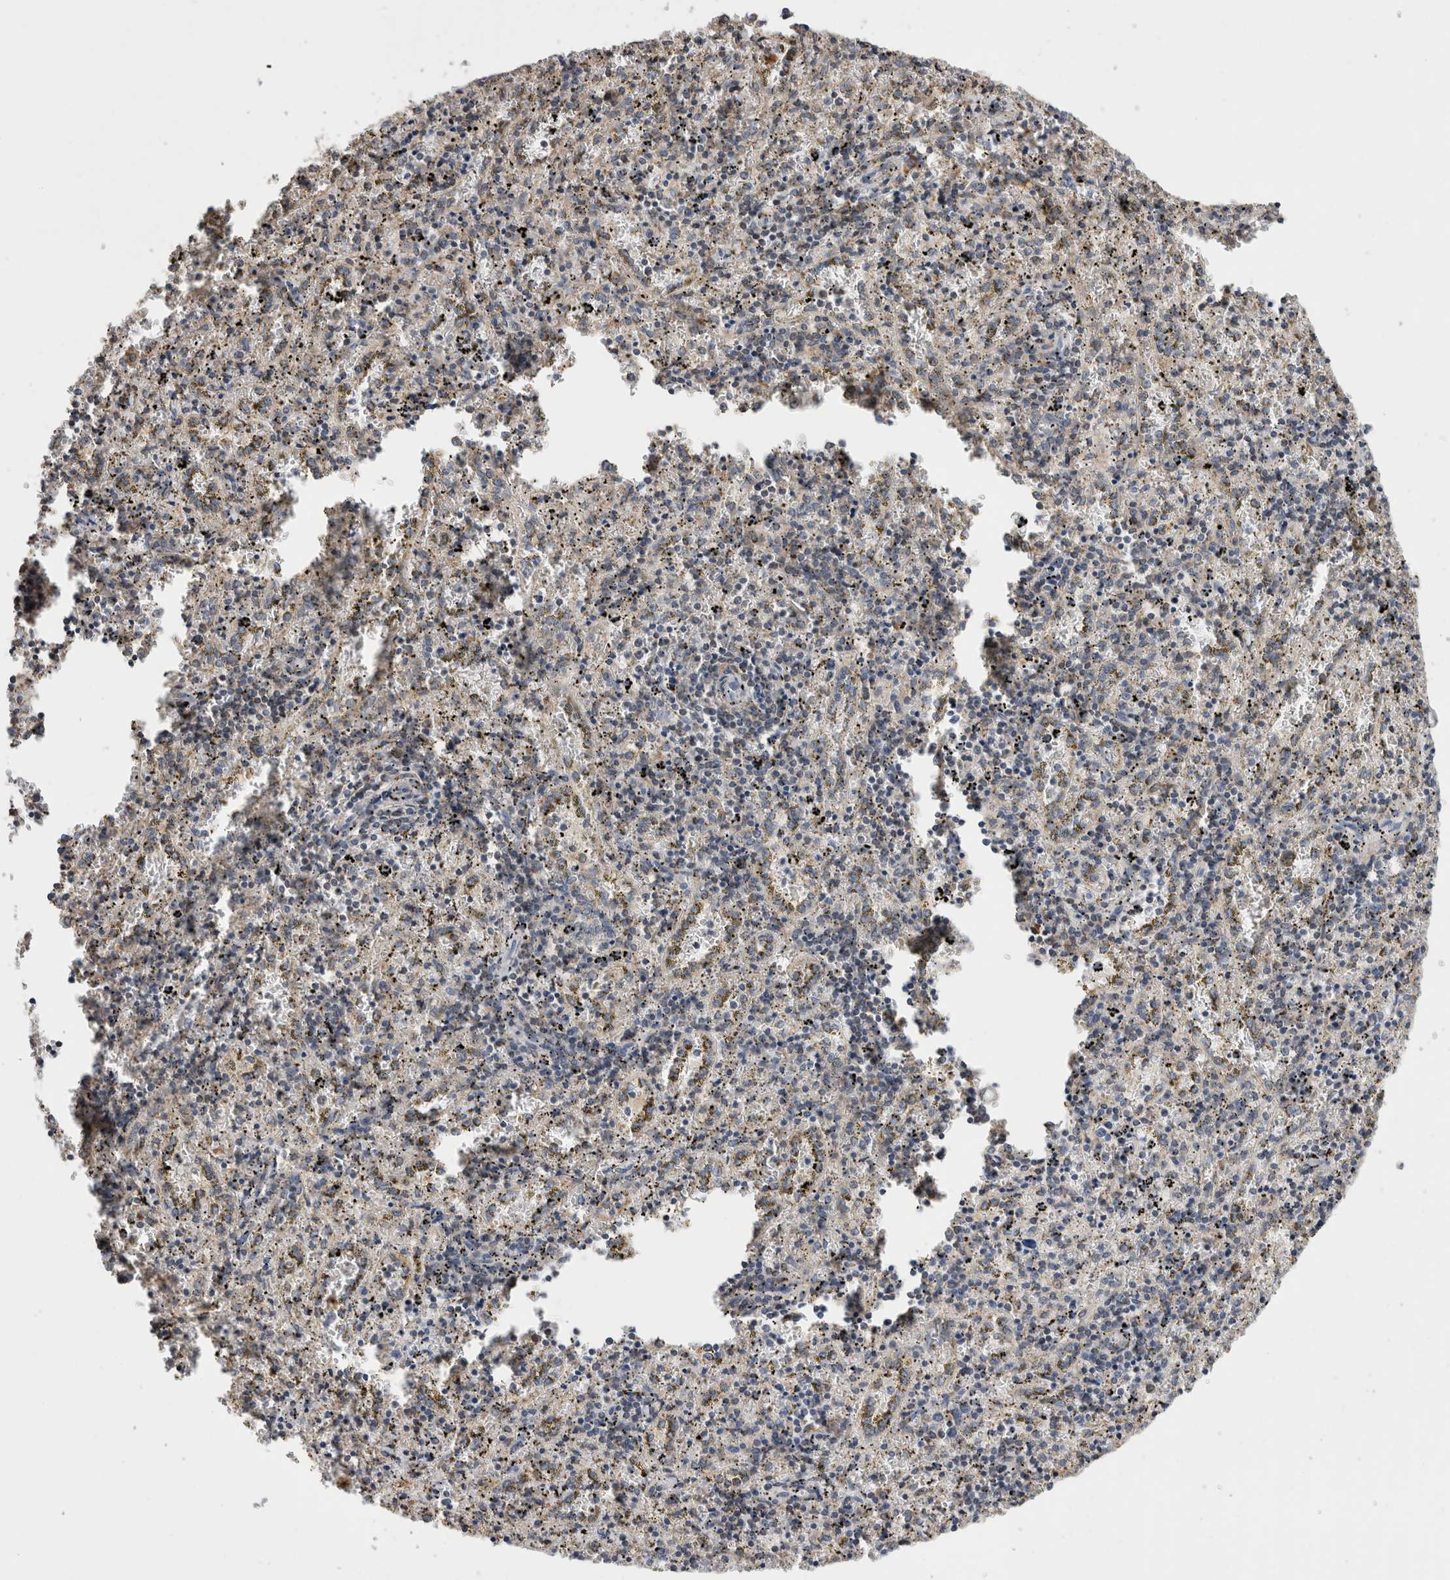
{"staining": {"intensity": "weak", "quantity": "<25%", "location": "cytoplasmic/membranous"}, "tissue": "spleen", "cell_type": "Cells in red pulp", "image_type": "normal", "snomed": [{"axis": "morphology", "description": "Normal tissue, NOS"}, {"axis": "topography", "description": "Spleen"}], "caption": "The photomicrograph shows no significant staining in cells in red pulp of spleen.", "gene": "SMAP2", "patient": {"sex": "male", "age": 11}}